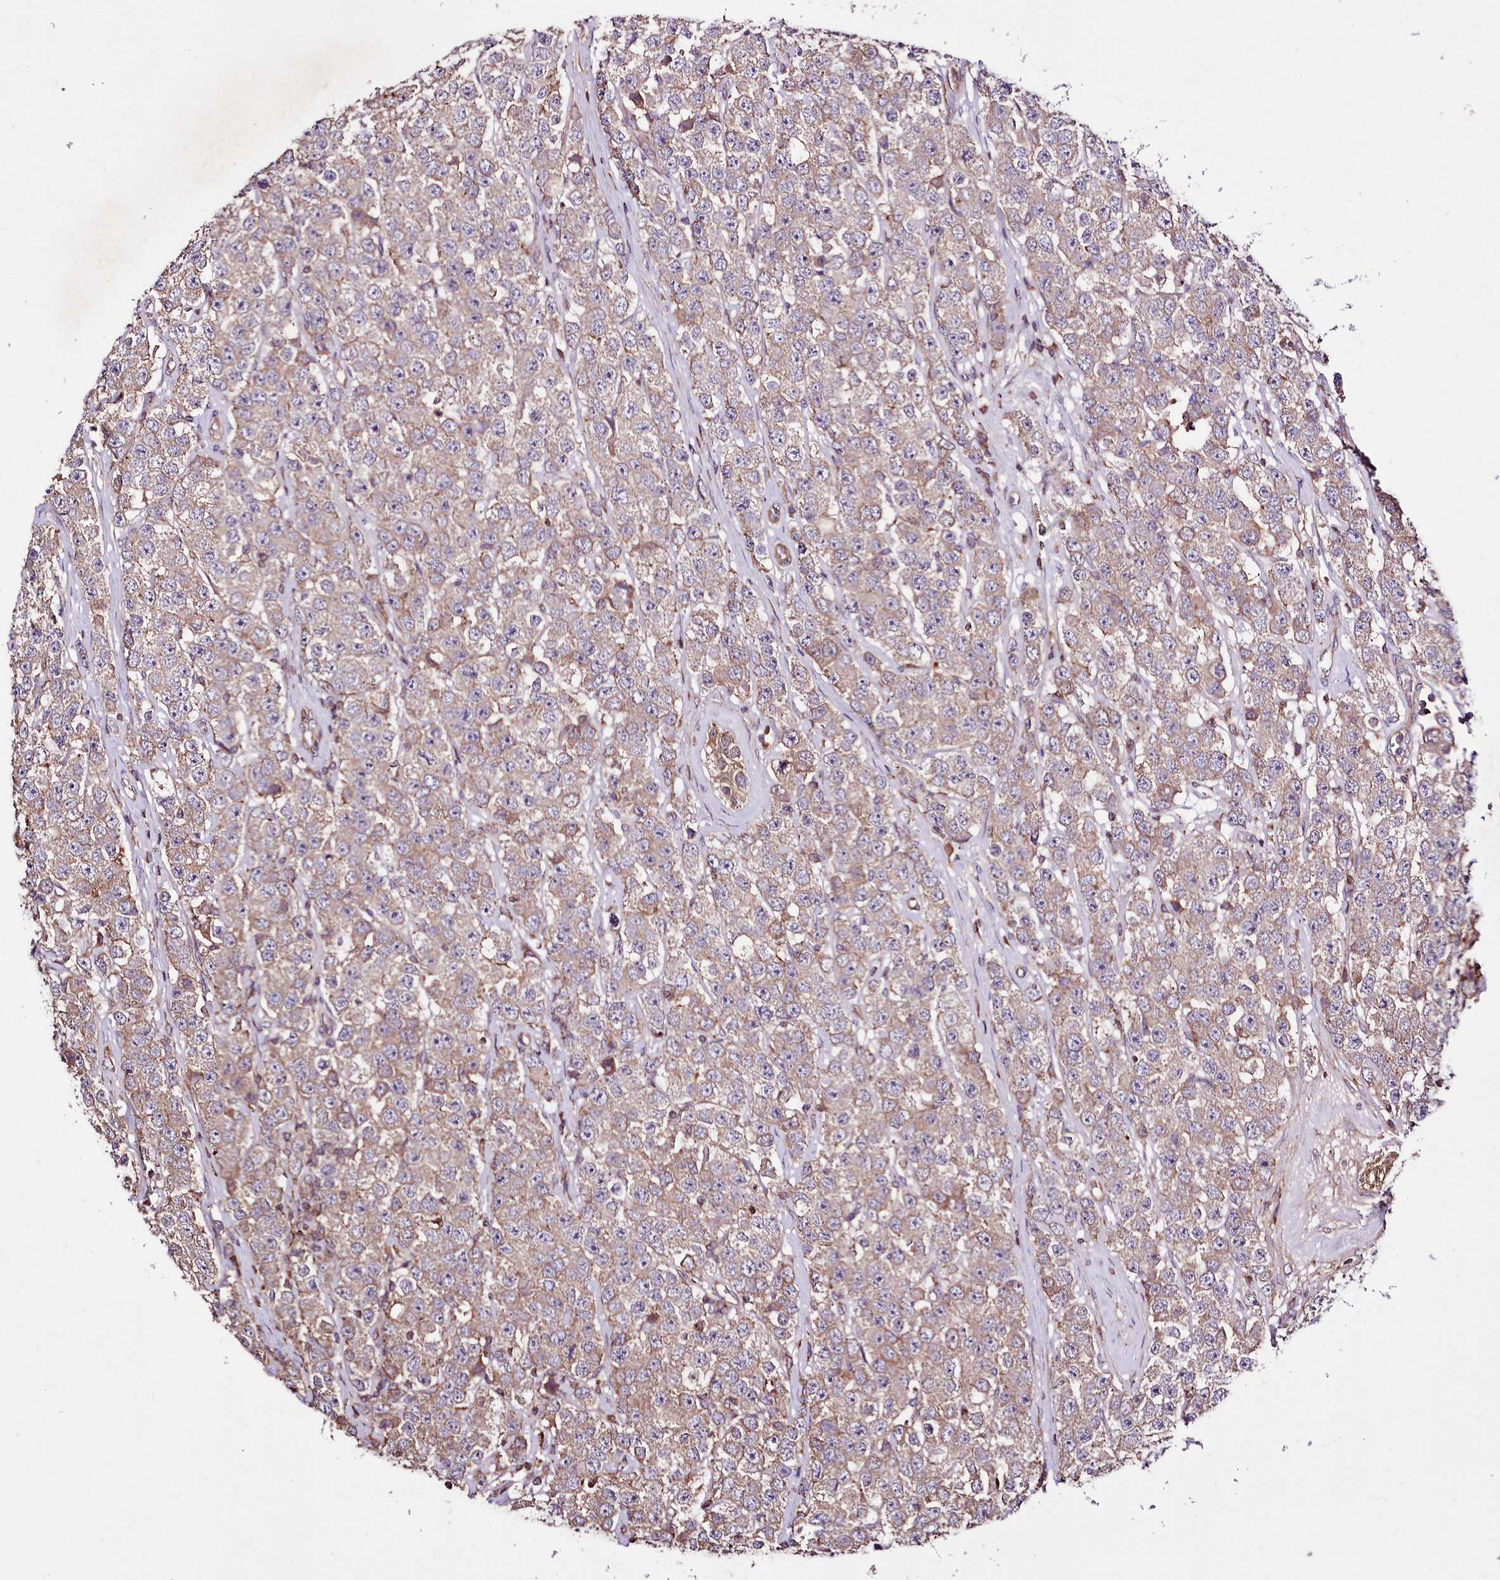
{"staining": {"intensity": "weak", "quantity": ">75%", "location": "cytoplasmic/membranous"}, "tissue": "testis cancer", "cell_type": "Tumor cells", "image_type": "cancer", "snomed": [{"axis": "morphology", "description": "Seminoma, NOS"}, {"axis": "topography", "description": "Testis"}], "caption": "Approximately >75% of tumor cells in testis cancer (seminoma) display weak cytoplasmic/membranous protein staining as visualized by brown immunohistochemical staining.", "gene": "WWC1", "patient": {"sex": "male", "age": 28}}